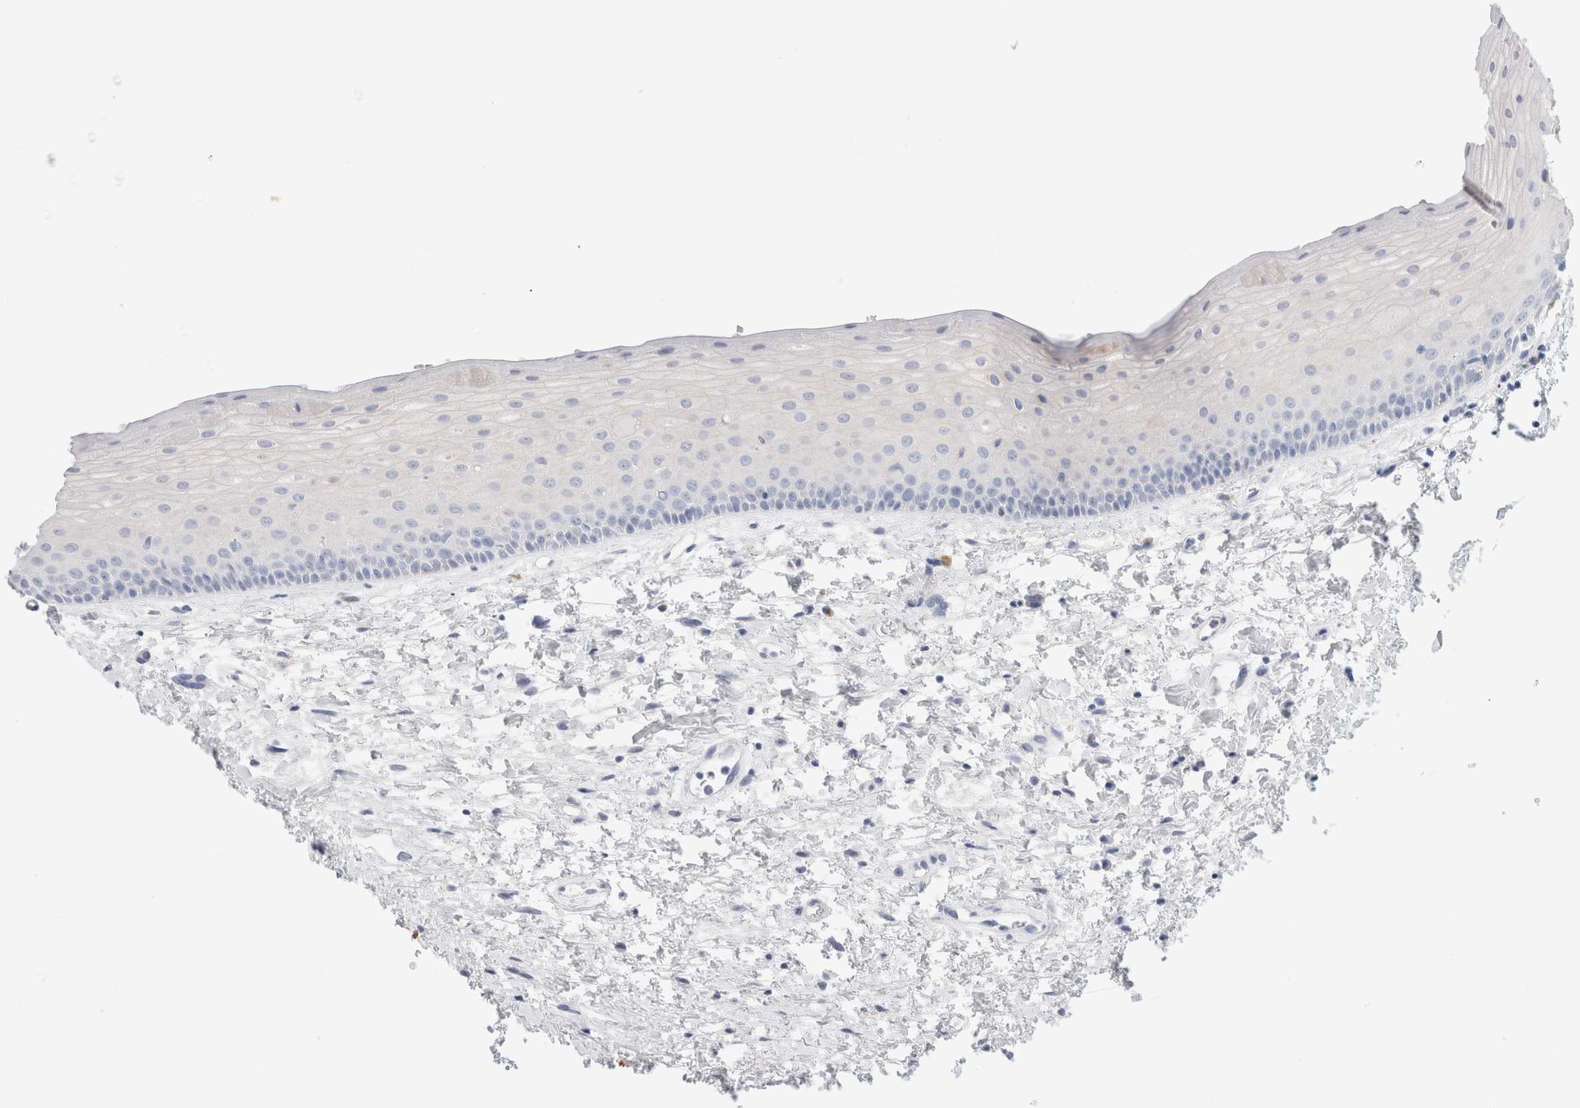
{"staining": {"intensity": "negative", "quantity": "none", "location": "none"}, "tissue": "oral mucosa", "cell_type": "Squamous epithelial cells", "image_type": "normal", "snomed": [{"axis": "morphology", "description": "Normal tissue, NOS"}, {"axis": "topography", "description": "Oral tissue"}], "caption": "Protein analysis of normal oral mucosa exhibits no significant positivity in squamous epithelial cells.", "gene": "SLC22A12", "patient": {"sex": "female", "age": 76}}